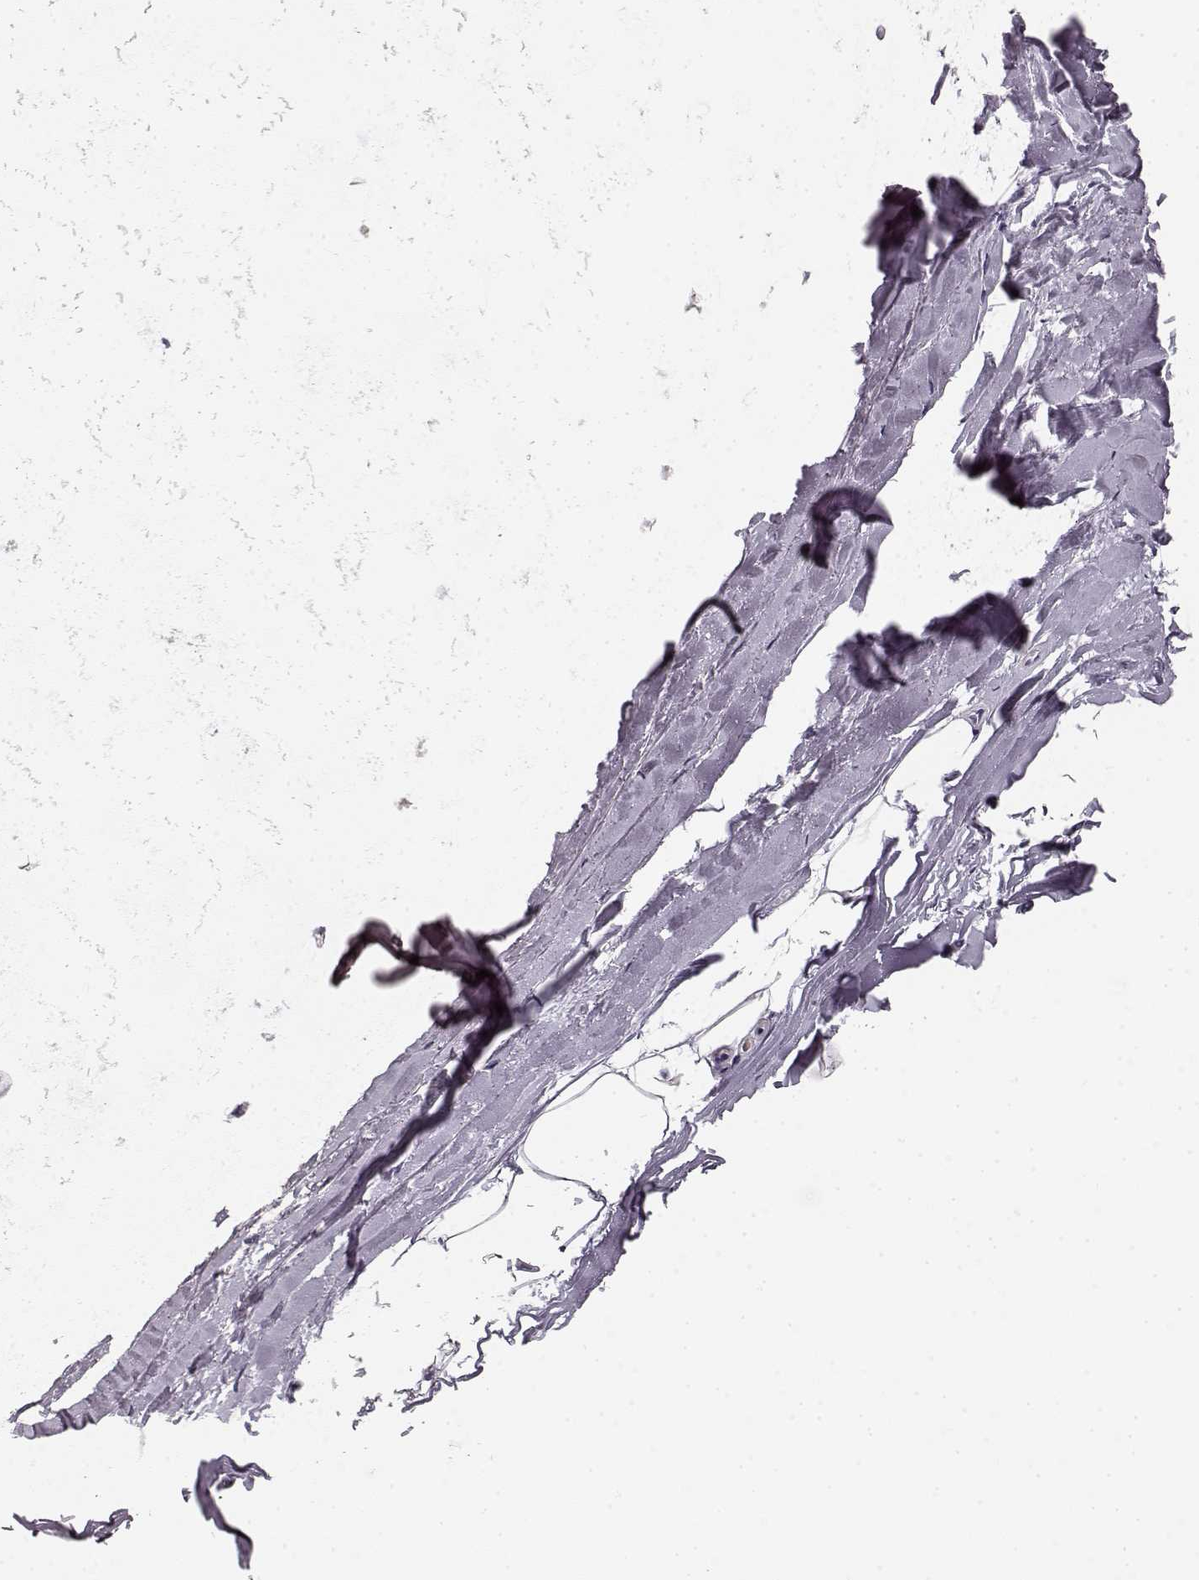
{"staining": {"intensity": "negative", "quantity": "none", "location": "none"}, "tissue": "adipose tissue", "cell_type": "Adipocytes", "image_type": "normal", "snomed": [{"axis": "morphology", "description": "Normal tissue, NOS"}, {"axis": "topography", "description": "Lymph node"}, {"axis": "topography", "description": "Bronchus"}], "caption": "This is a photomicrograph of immunohistochemistry staining of unremarkable adipose tissue, which shows no expression in adipocytes.", "gene": "KIAA0319", "patient": {"sex": "female", "age": 70}}